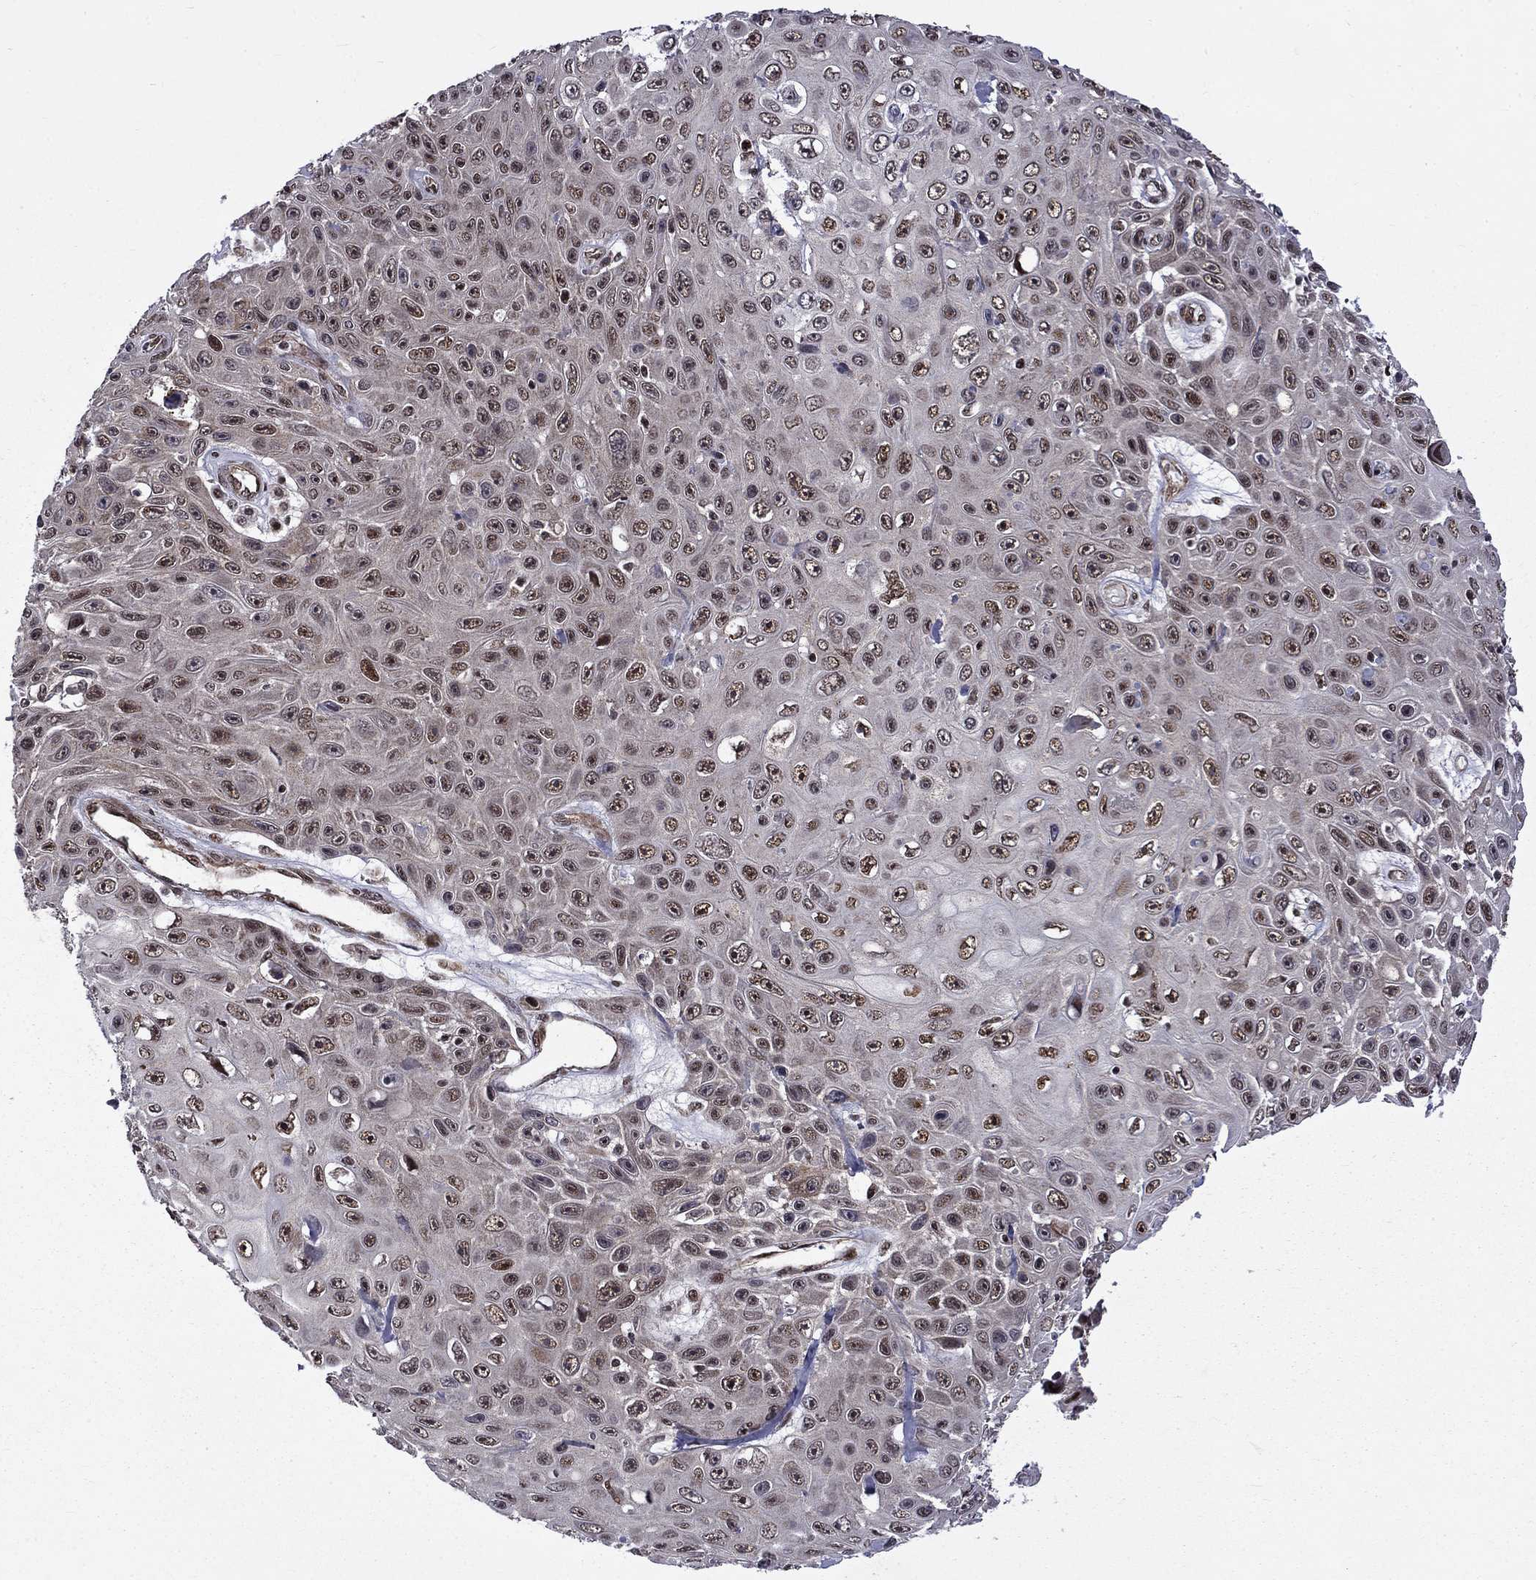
{"staining": {"intensity": "moderate", "quantity": "25%-75%", "location": "nuclear"}, "tissue": "skin cancer", "cell_type": "Tumor cells", "image_type": "cancer", "snomed": [{"axis": "morphology", "description": "Squamous cell carcinoma, NOS"}, {"axis": "topography", "description": "Skin"}], "caption": "About 25%-75% of tumor cells in skin cancer display moderate nuclear protein positivity as visualized by brown immunohistochemical staining.", "gene": "KPNA3", "patient": {"sex": "male", "age": 82}}